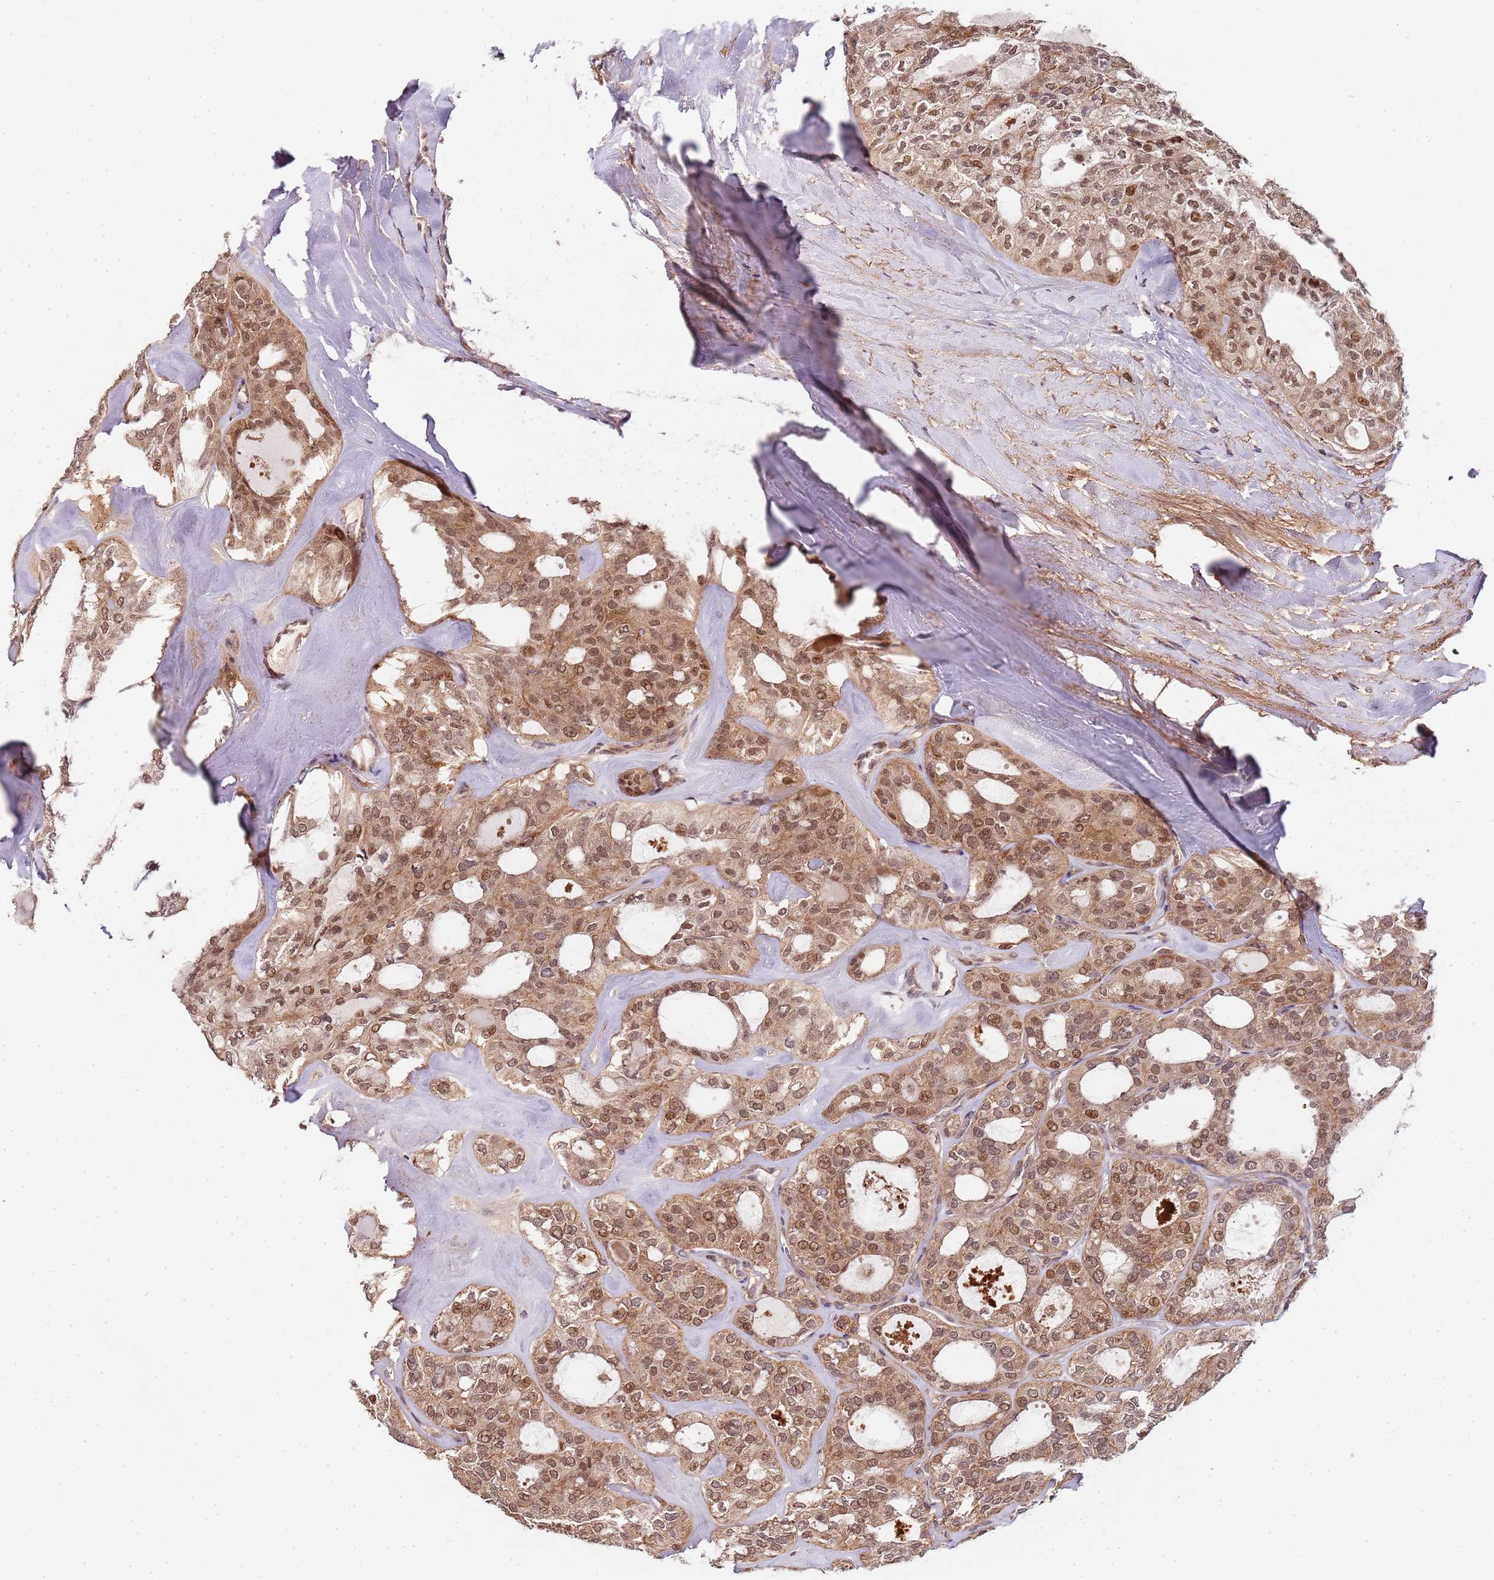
{"staining": {"intensity": "moderate", "quantity": ">75%", "location": "cytoplasmic/membranous,nuclear"}, "tissue": "thyroid cancer", "cell_type": "Tumor cells", "image_type": "cancer", "snomed": [{"axis": "morphology", "description": "Follicular adenoma carcinoma, NOS"}, {"axis": "topography", "description": "Thyroid gland"}], "caption": "A histopathology image of thyroid cancer (follicular adenoma carcinoma) stained for a protein reveals moderate cytoplasmic/membranous and nuclear brown staining in tumor cells.", "gene": "EDC3", "patient": {"sex": "male", "age": 75}}